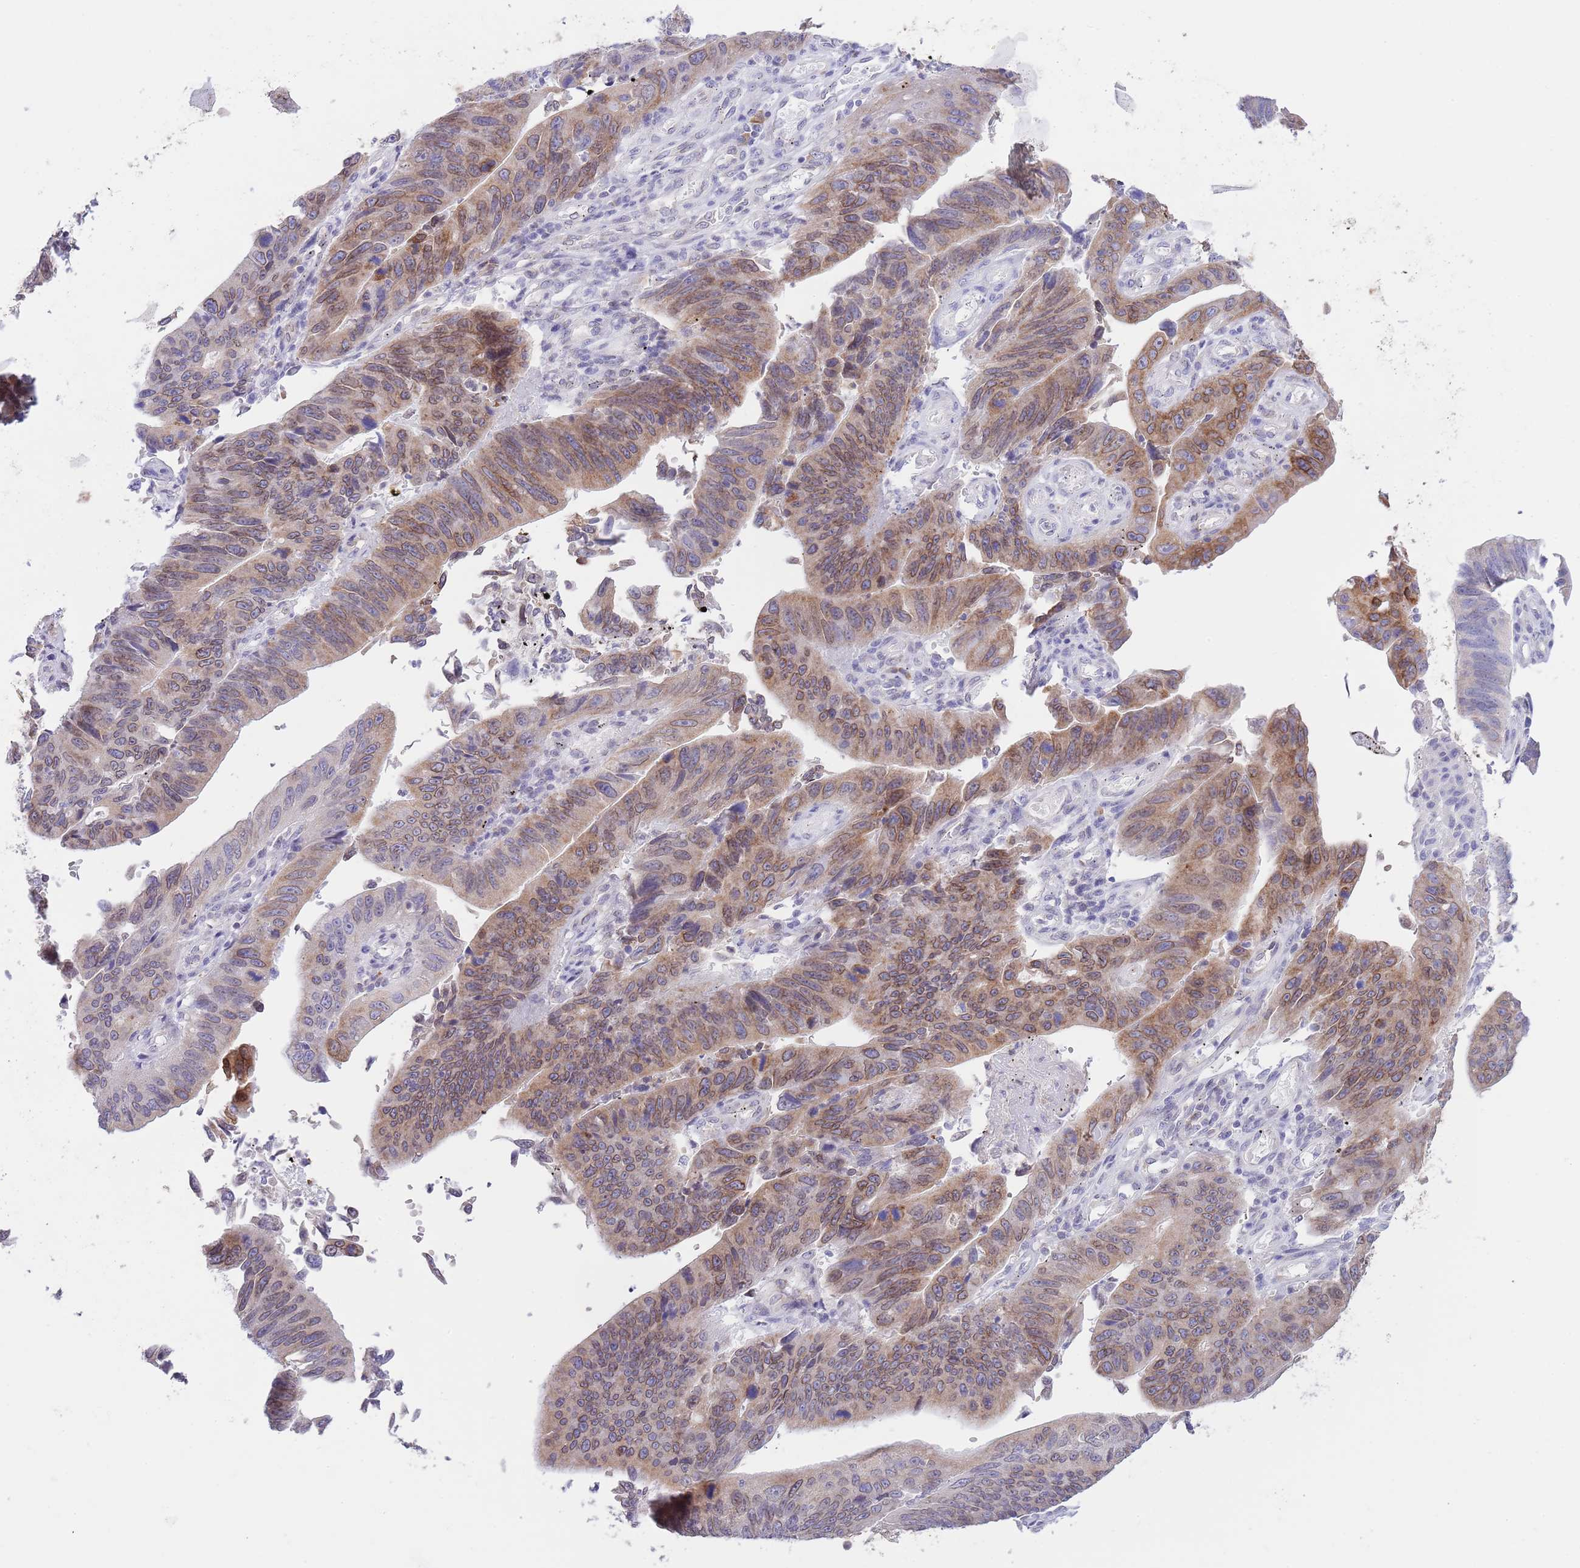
{"staining": {"intensity": "strong", "quantity": "25%-75%", "location": "cytoplasmic/membranous"}, "tissue": "stomach cancer", "cell_type": "Tumor cells", "image_type": "cancer", "snomed": [{"axis": "morphology", "description": "Adenocarcinoma, NOS"}, {"axis": "topography", "description": "Stomach"}], "caption": "Immunohistochemistry (IHC) image of neoplastic tissue: stomach adenocarcinoma stained using immunohistochemistry (IHC) displays high levels of strong protein expression localized specifically in the cytoplasmic/membranous of tumor cells, appearing as a cytoplasmic/membranous brown color.", "gene": "EBPL", "patient": {"sex": "male", "age": 59}}